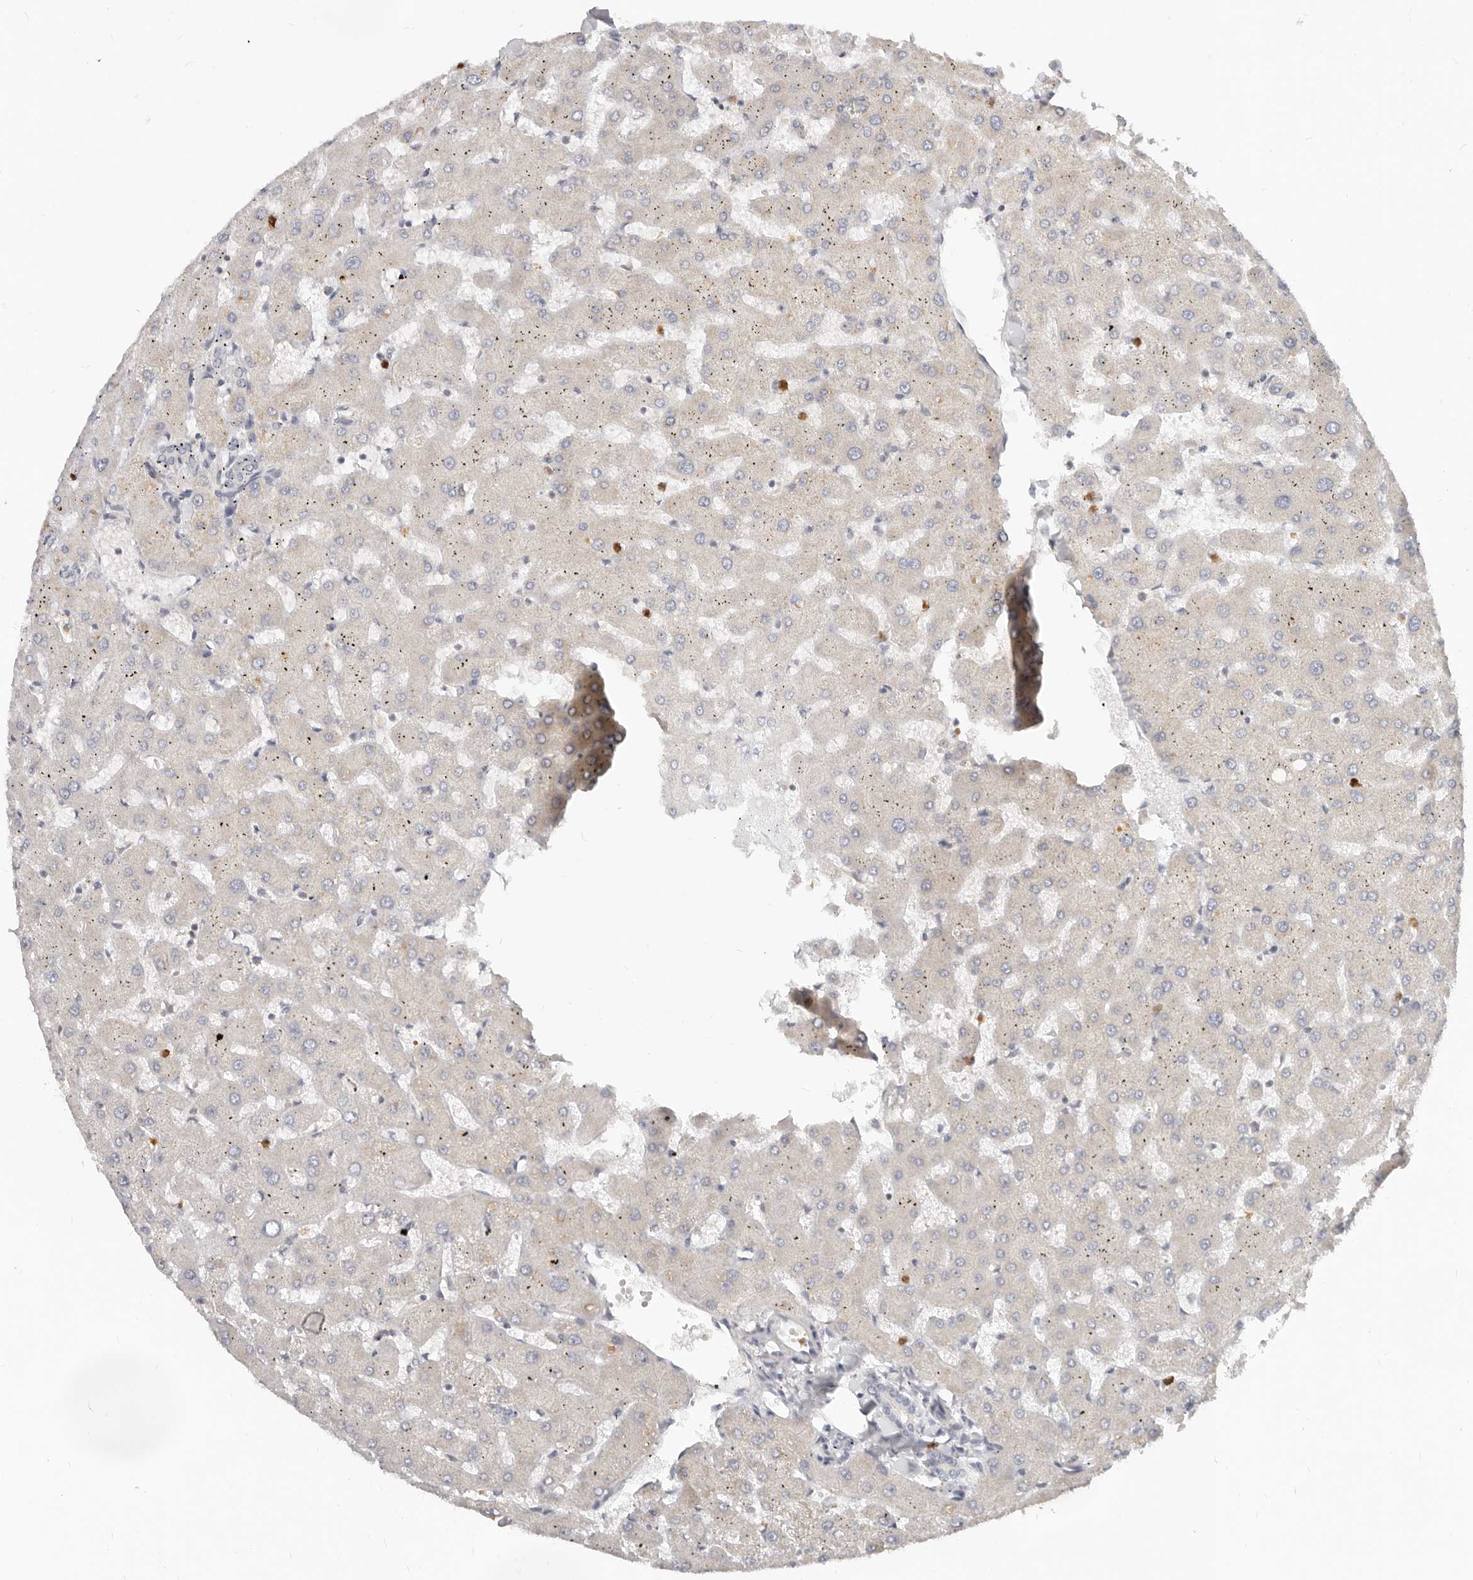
{"staining": {"intensity": "negative", "quantity": "none", "location": "none"}, "tissue": "liver", "cell_type": "Cholangiocytes", "image_type": "normal", "snomed": [{"axis": "morphology", "description": "Normal tissue, NOS"}, {"axis": "topography", "description": "Liver"}], "caption": "Immunohistochemistry of benign liver reveals no positivity in cholangiocytes. Brightfield microscopy of immunohistochemistry (IHC) stained with DAB (3,3'-diaminobenzidine) (brown) and hematoxylin (blue), captured at high magnification.", "gene": "USP49", "patient": {"sex": "female", "age": 63}}